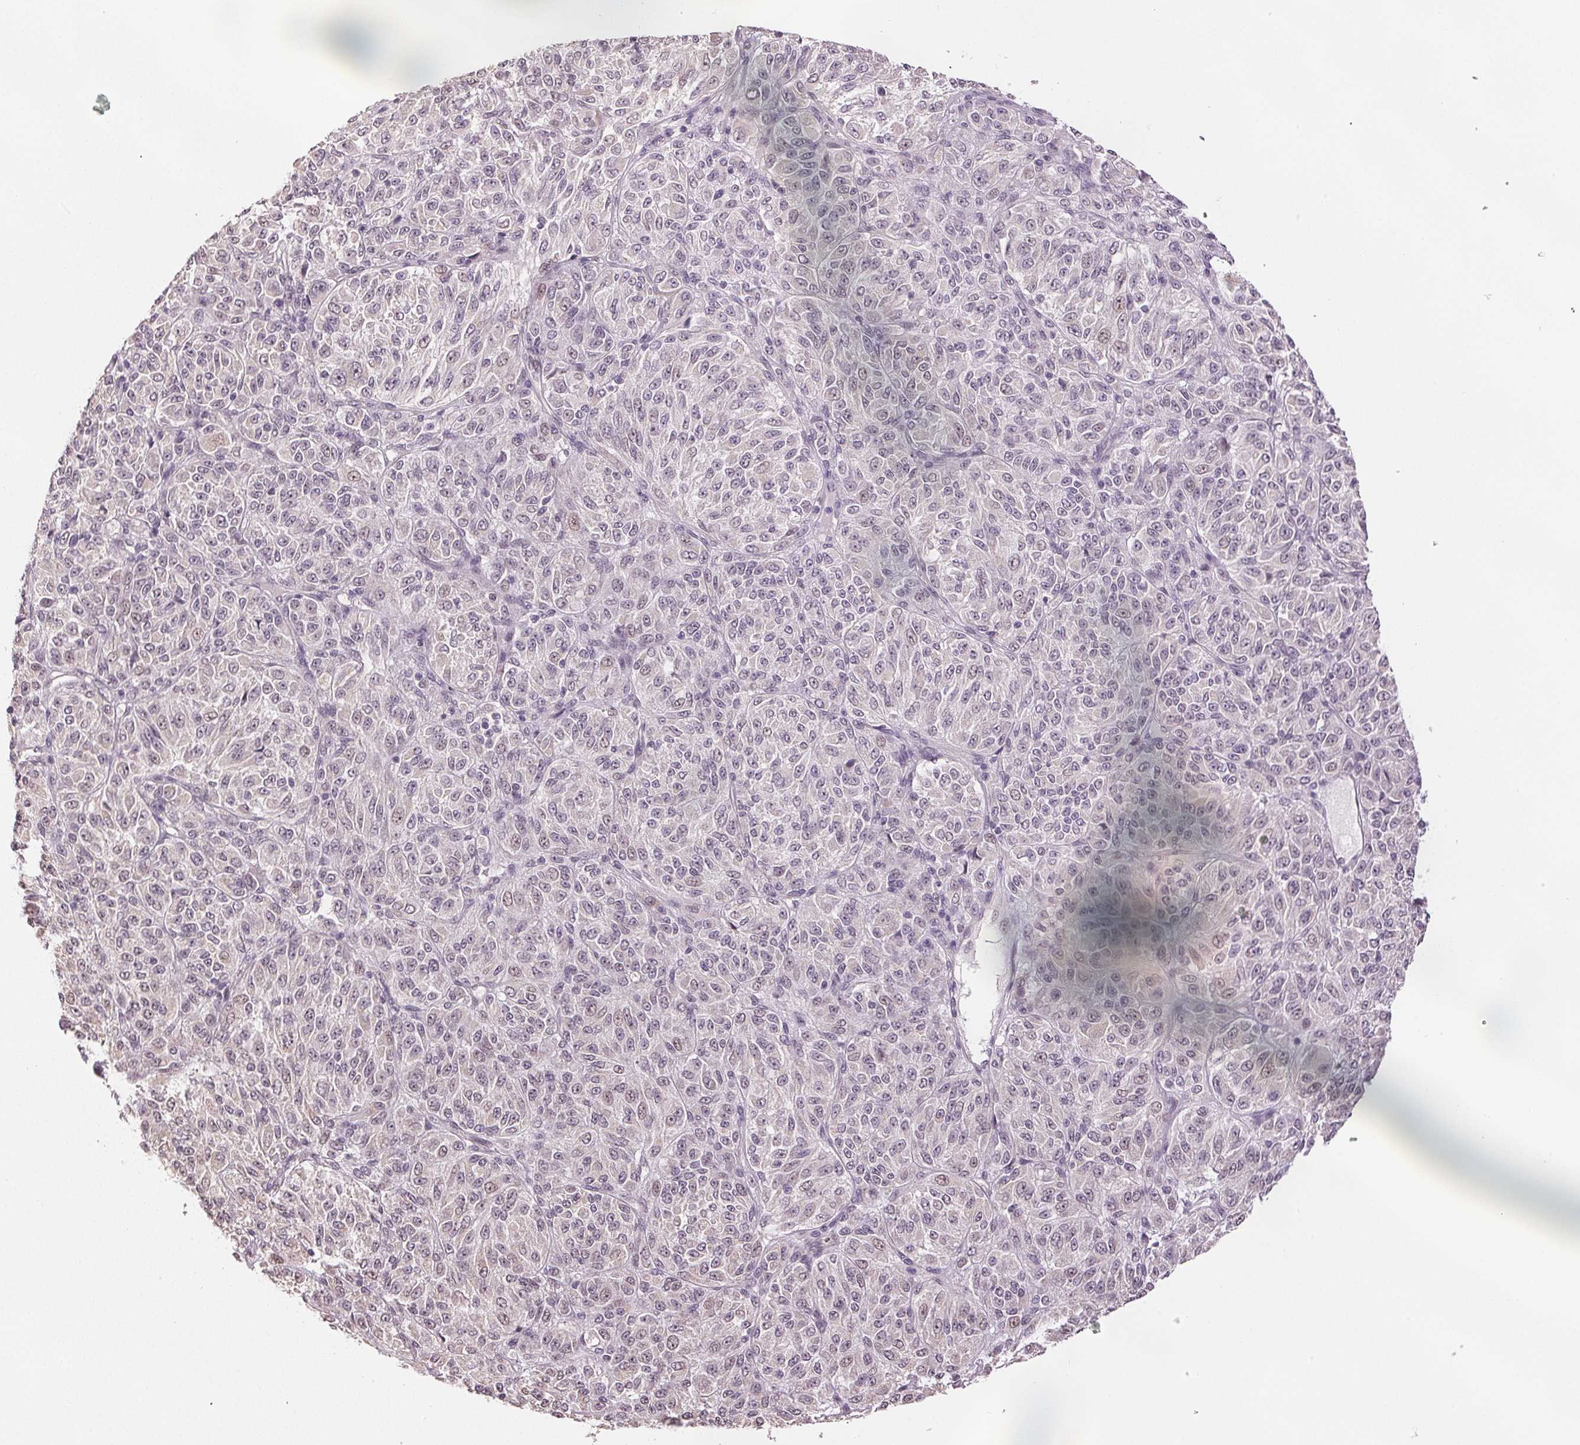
{"staining": {"intensity": "weak", "quantity": "<25%", "location": "nuclear"}, "tissue": "melanoma", "cell_type": "Tumor cells", "image_type": "cancer", "snomed": [{"axis": "morphology", "description": "Malignant melanoma, Metastatic site"}, {"axis": "topography", "description": "Brain"}], "caption": "This is an IHC histopathology image of melanoma. There is no expression in tumor cells.", "gene": "PLCB1", "patient": {"sex": "female", "age": 56}}